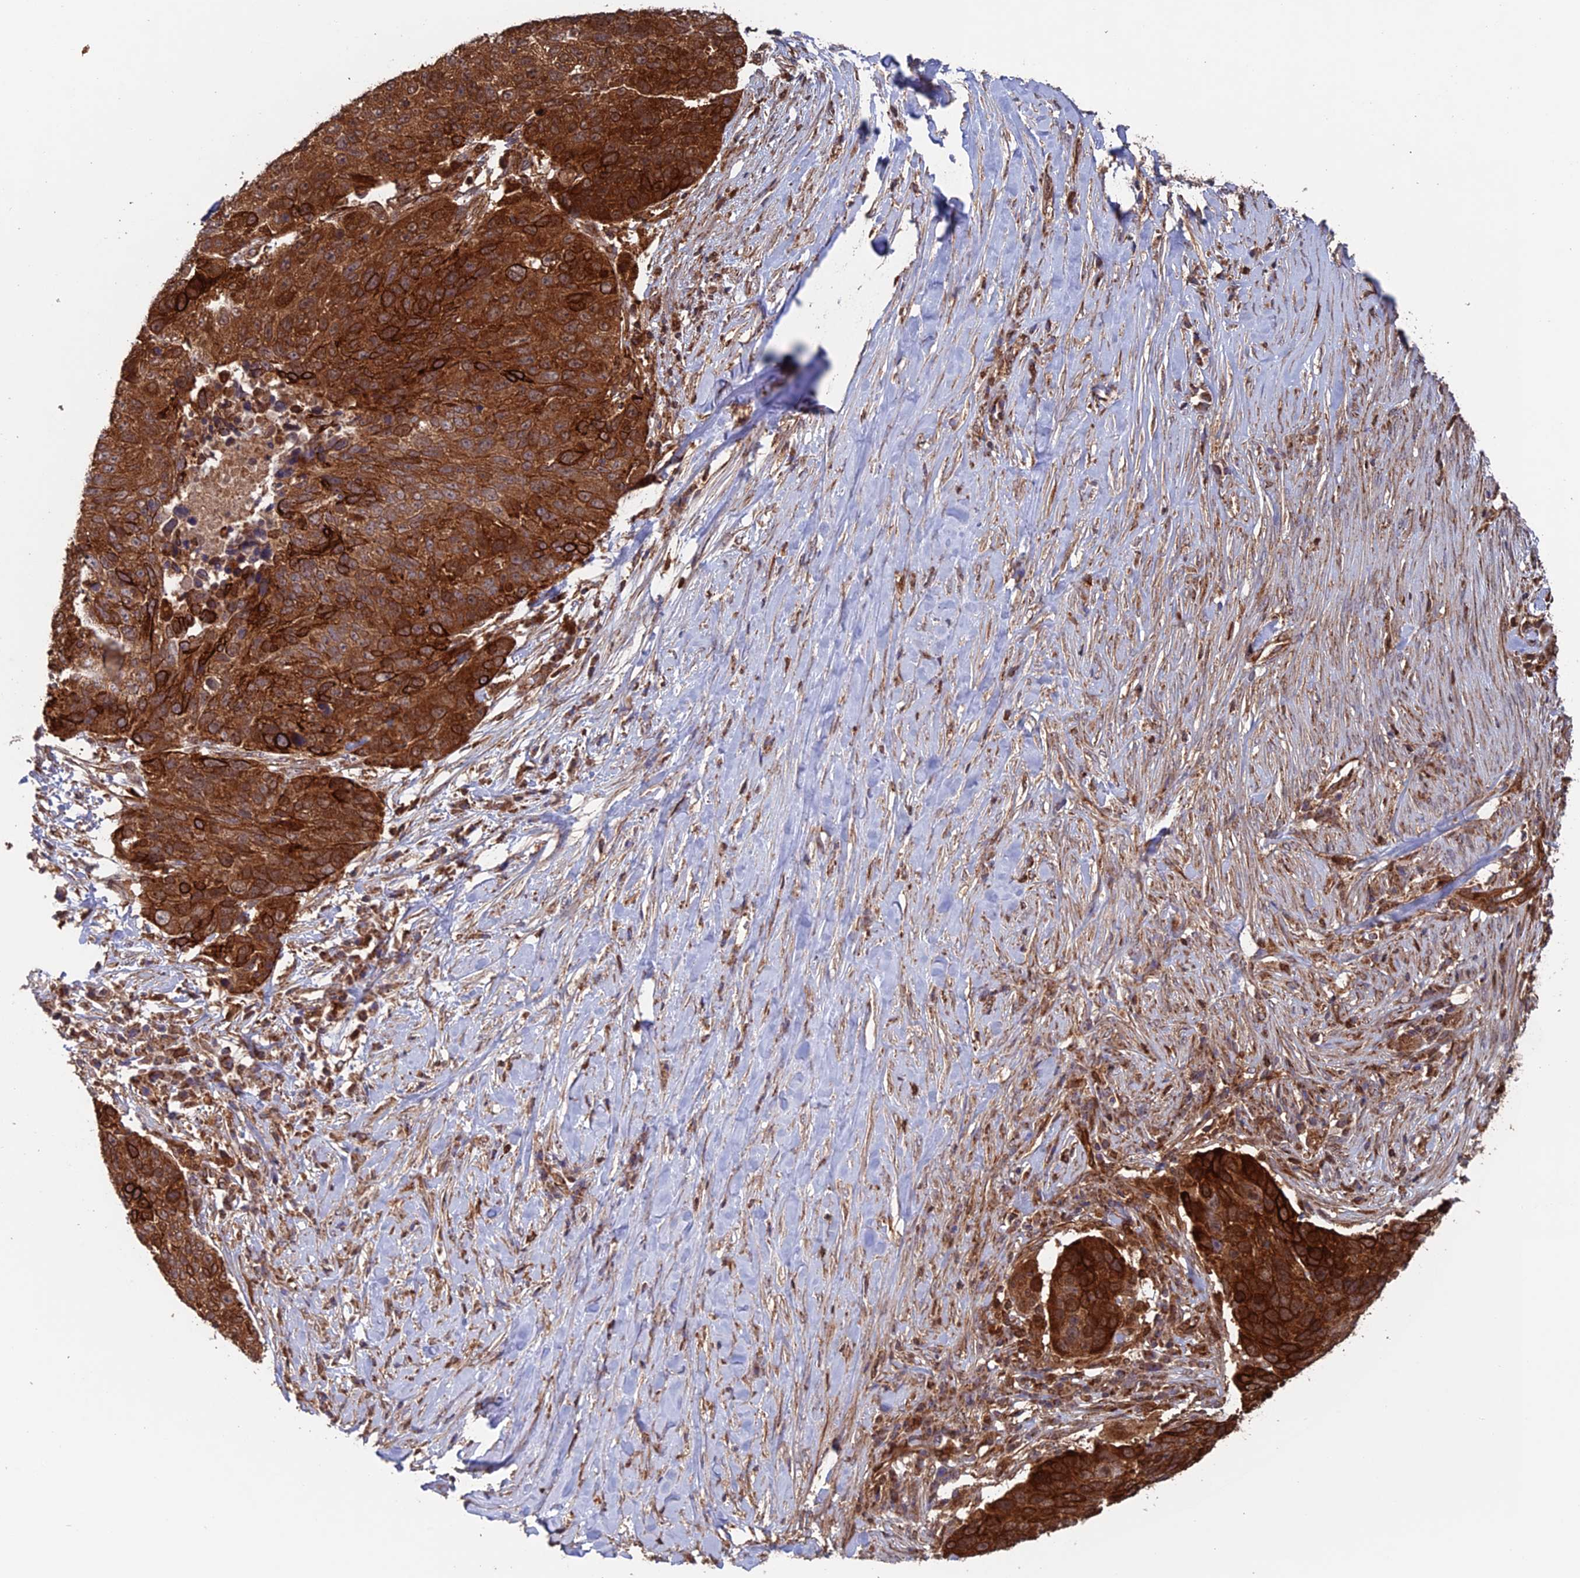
{"staining": {"intensity": "strong", "quantity": ">75%", "location": "cytoplasmic/membranous"}, "tissue": "lung cancer", "cell_type": "Tumor cells", "image_type": "cancer", "snomed": [{"axis": "morphology", "description": "Normal tissue, NOS"}, {"axis": "morphology", "description": "Squamous cell carcinoma, NOS"}, {"axis": "topography", "description": "Lymph node"}, {"axis": "topography", "description": "Lung"}], "caption": "This is a histology image of immunohistochemistry (IHC) staining of lung cancer (squamous cell carcinoma), which shows strong positivity in the cytoplasmic/membranous of tumor cells.", "gene": "DTYMK", "patient": {"sex": "male", "age": 66}}